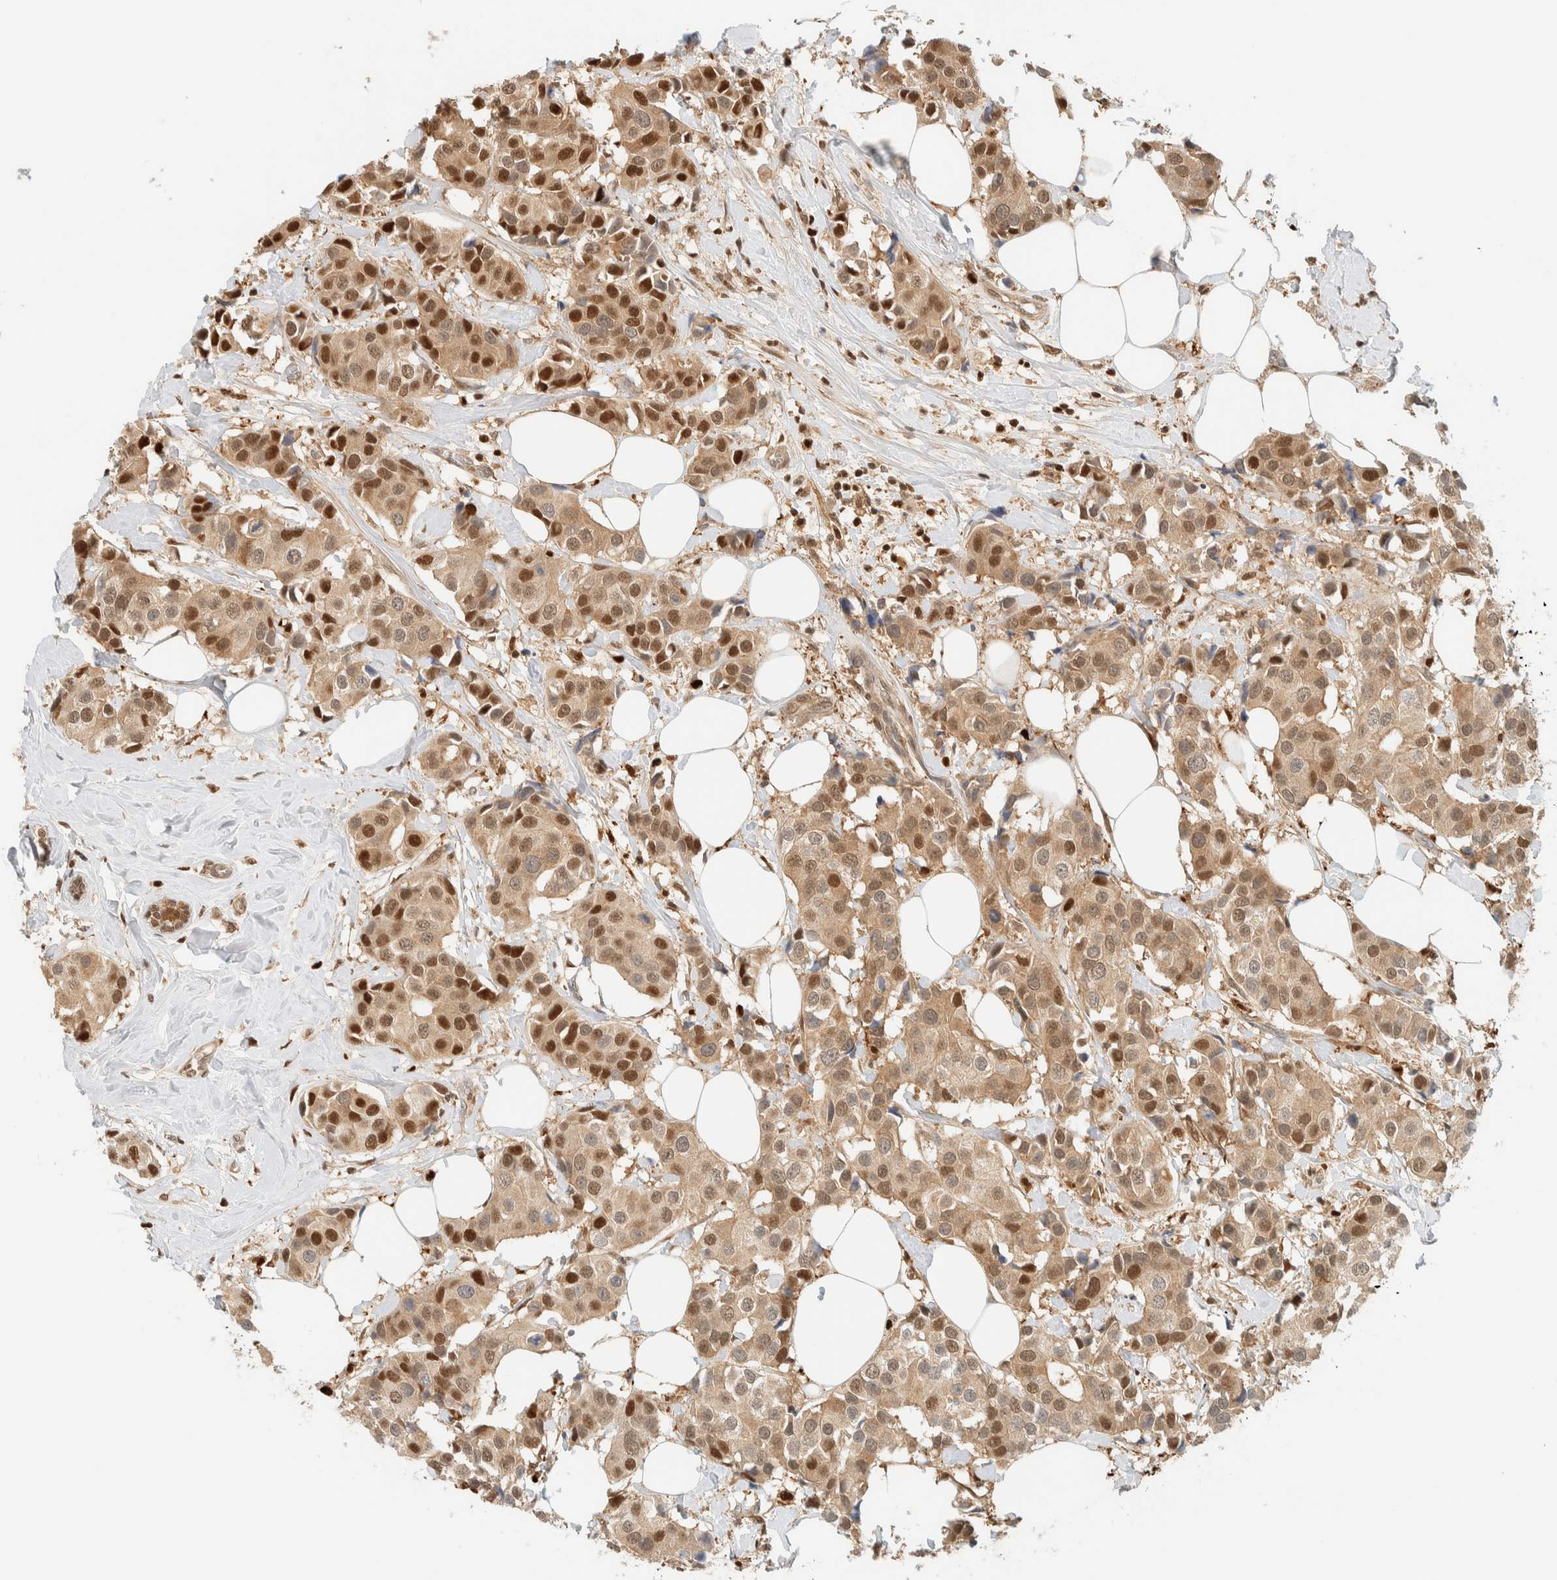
{"staining": {"intensity": "moderate", "quantity": ">75%", "location": "cytoplasmic/membranous,nuclear"}, "tissue": "breast cancer", "cell_type": "Tumor cells", "image_type": "cancer", "snomed": [{"axis": "morphology", "description": "Normal tissue, NOS"}, {"axis": "morphology", "description": "Duct carcinoma"}, {"axis": "topography", "description": "Breast"}], "caption": "Intraductal carcinoma (breast) stained with a brown dye displays moderate cytoplasmic/membranous and nuclear positive expression in approximately >75% of tumor cells.", "gene": "ZBTB37", "patient": {"sex": "female", "age": 39}}